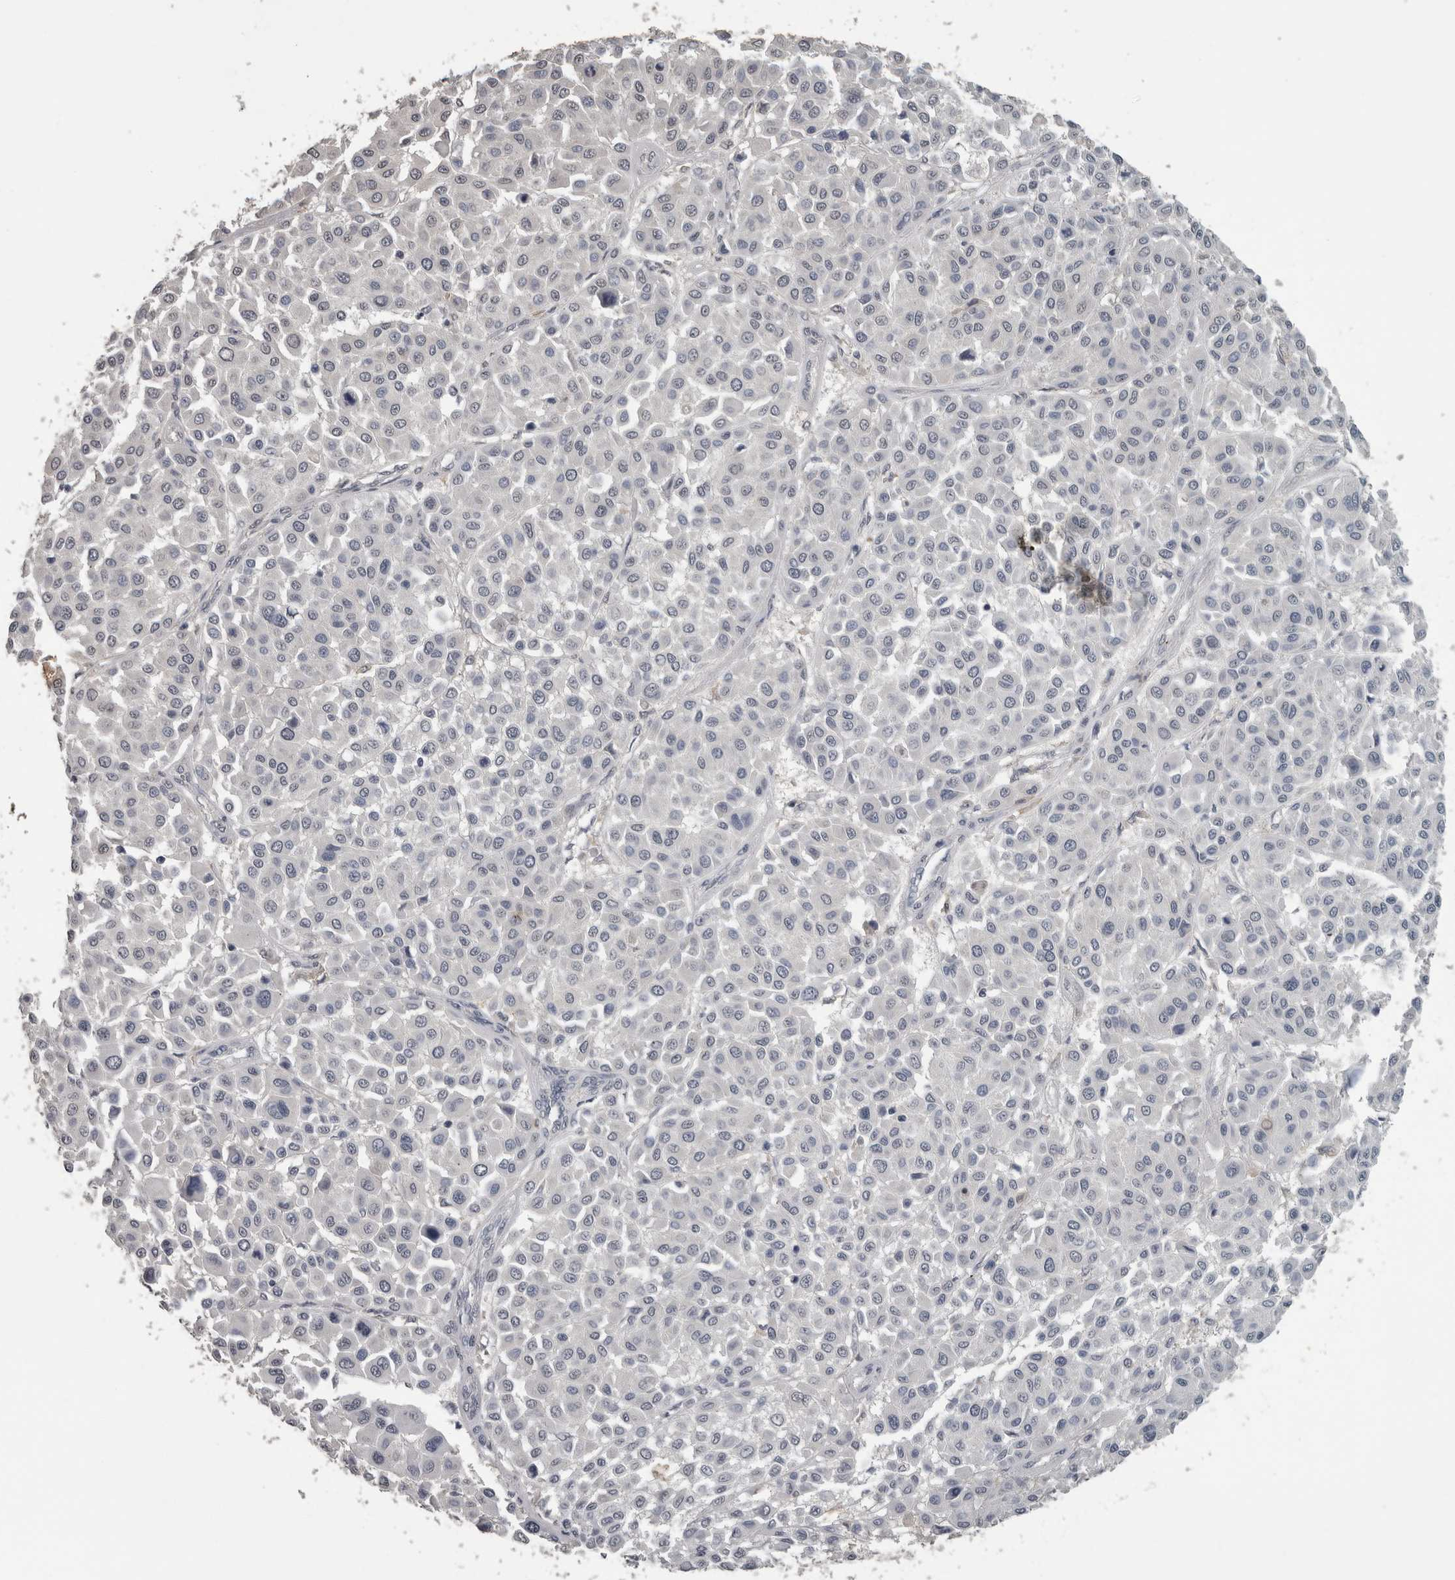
{"staining": {"intensity": "negative", "quantity": "none", "location": "none"}, "tissue": "melanoma", "cell_type": "Tumor cells", "image_type": "cancer", "snomed": [{"axis": "morphology", "description": "Malignant melanoma, Metastatic site"}, {"axis": "topography", "description": "Soft tissue"}], "caption": "DAB immunohistochemical staining of human malignant melanoma (metastatic site) exhibits no significant expression in tumor cells.", "gene": "PIK3AP1", "patient": {"sex": "male", "age": 41}}